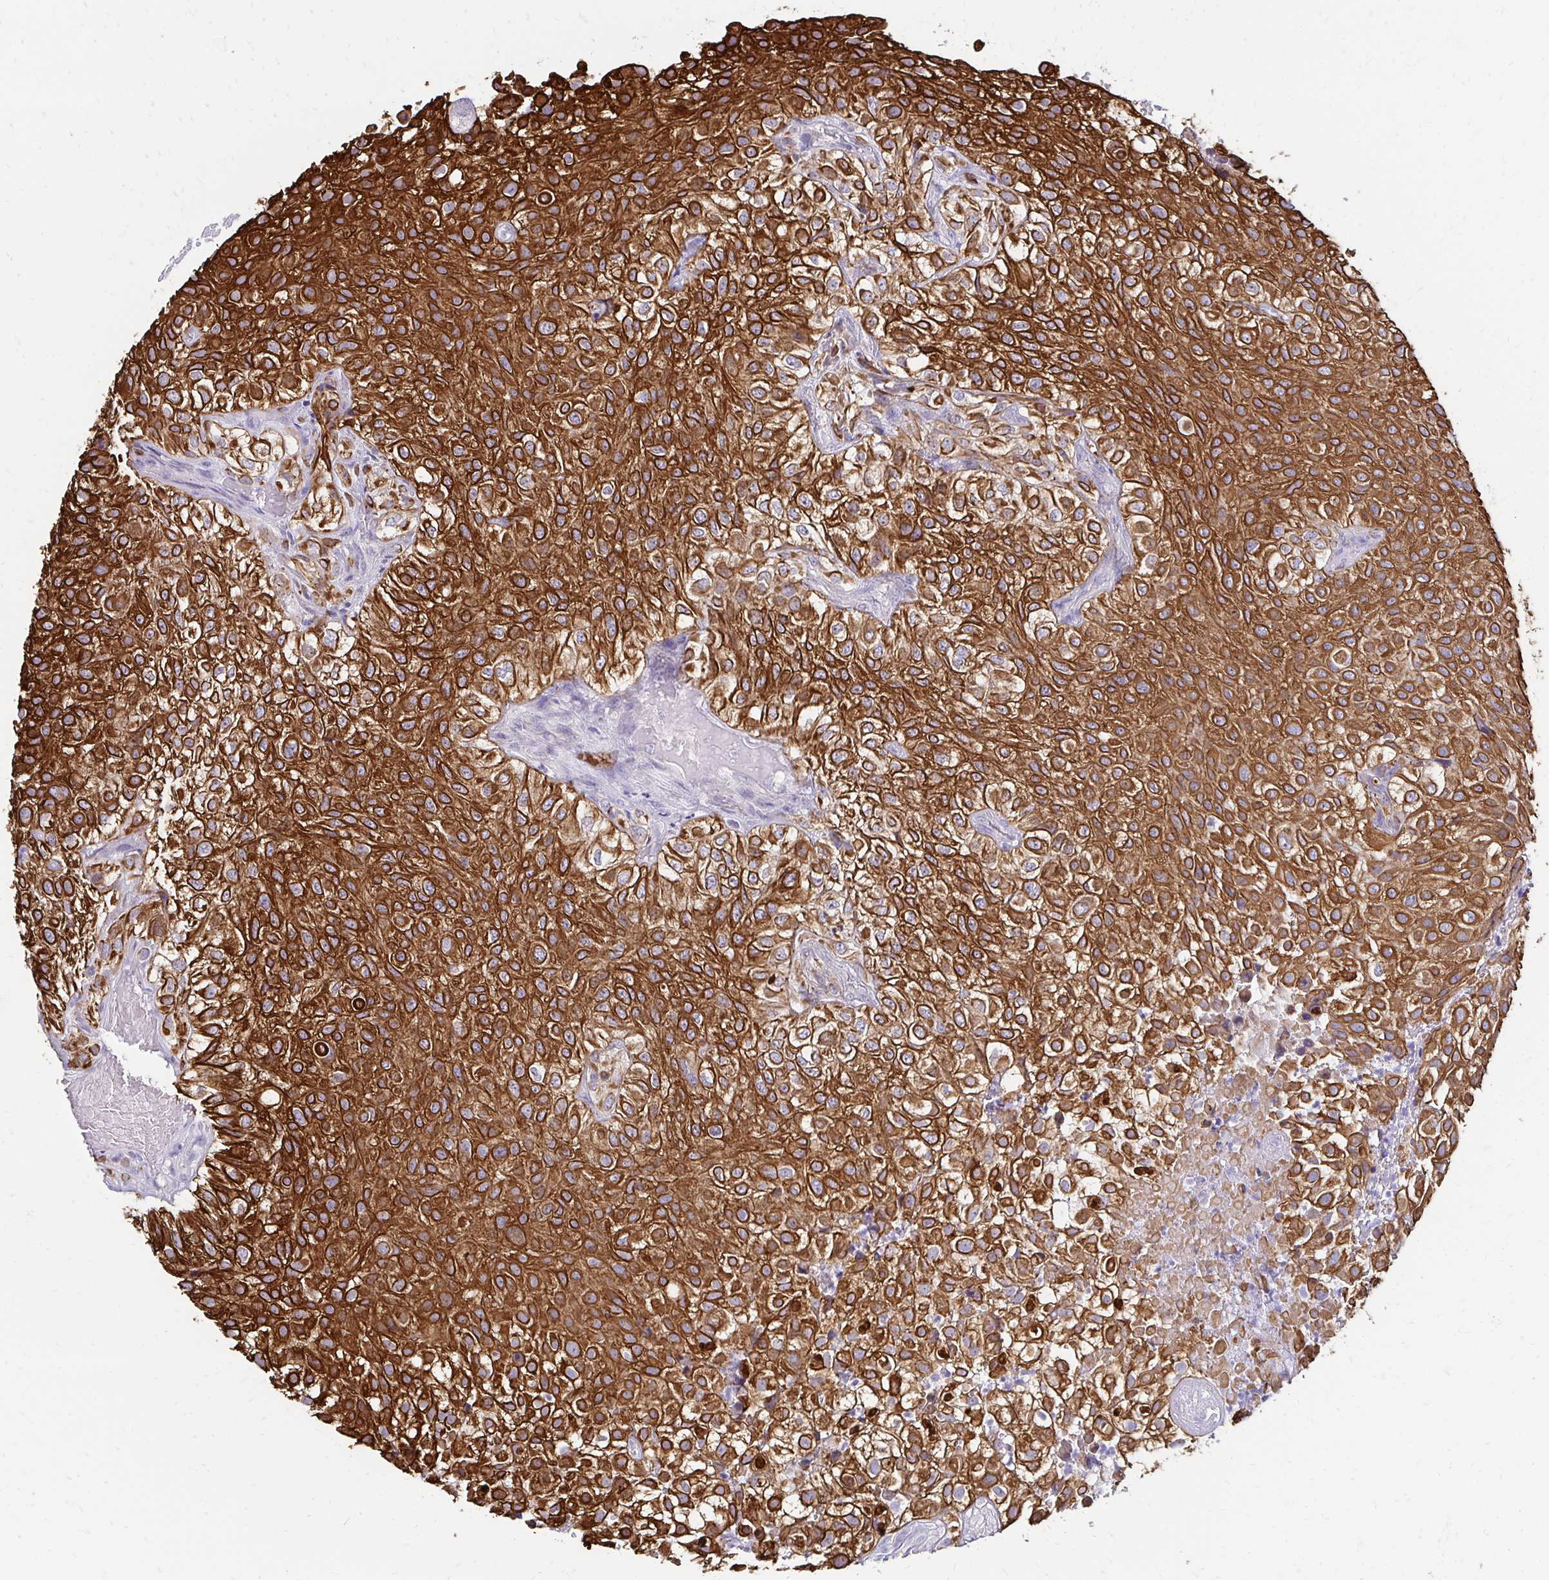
{"staining": {"intensity": "strong", "quantity": ">75%", "location": "cytoplasmic/membranous"}, "tissue": "urothelial cancer", "cell_type": "Tumor cells", "image_type": "cancer", "snomed": [{"axis": "morphology", "description": "Urothelial carcinoma, High grade"}, {"axis": "topography", "description": "Urinary bladder"}], "caption": "DAB immunohistochemical staining of urothelial cancer displays strong cytoplasmic/membranous protein staining in approximately >75% of tumor cells.", "gene": "C1QTNF2", "patient": {"sex": "male", "age": 56}}